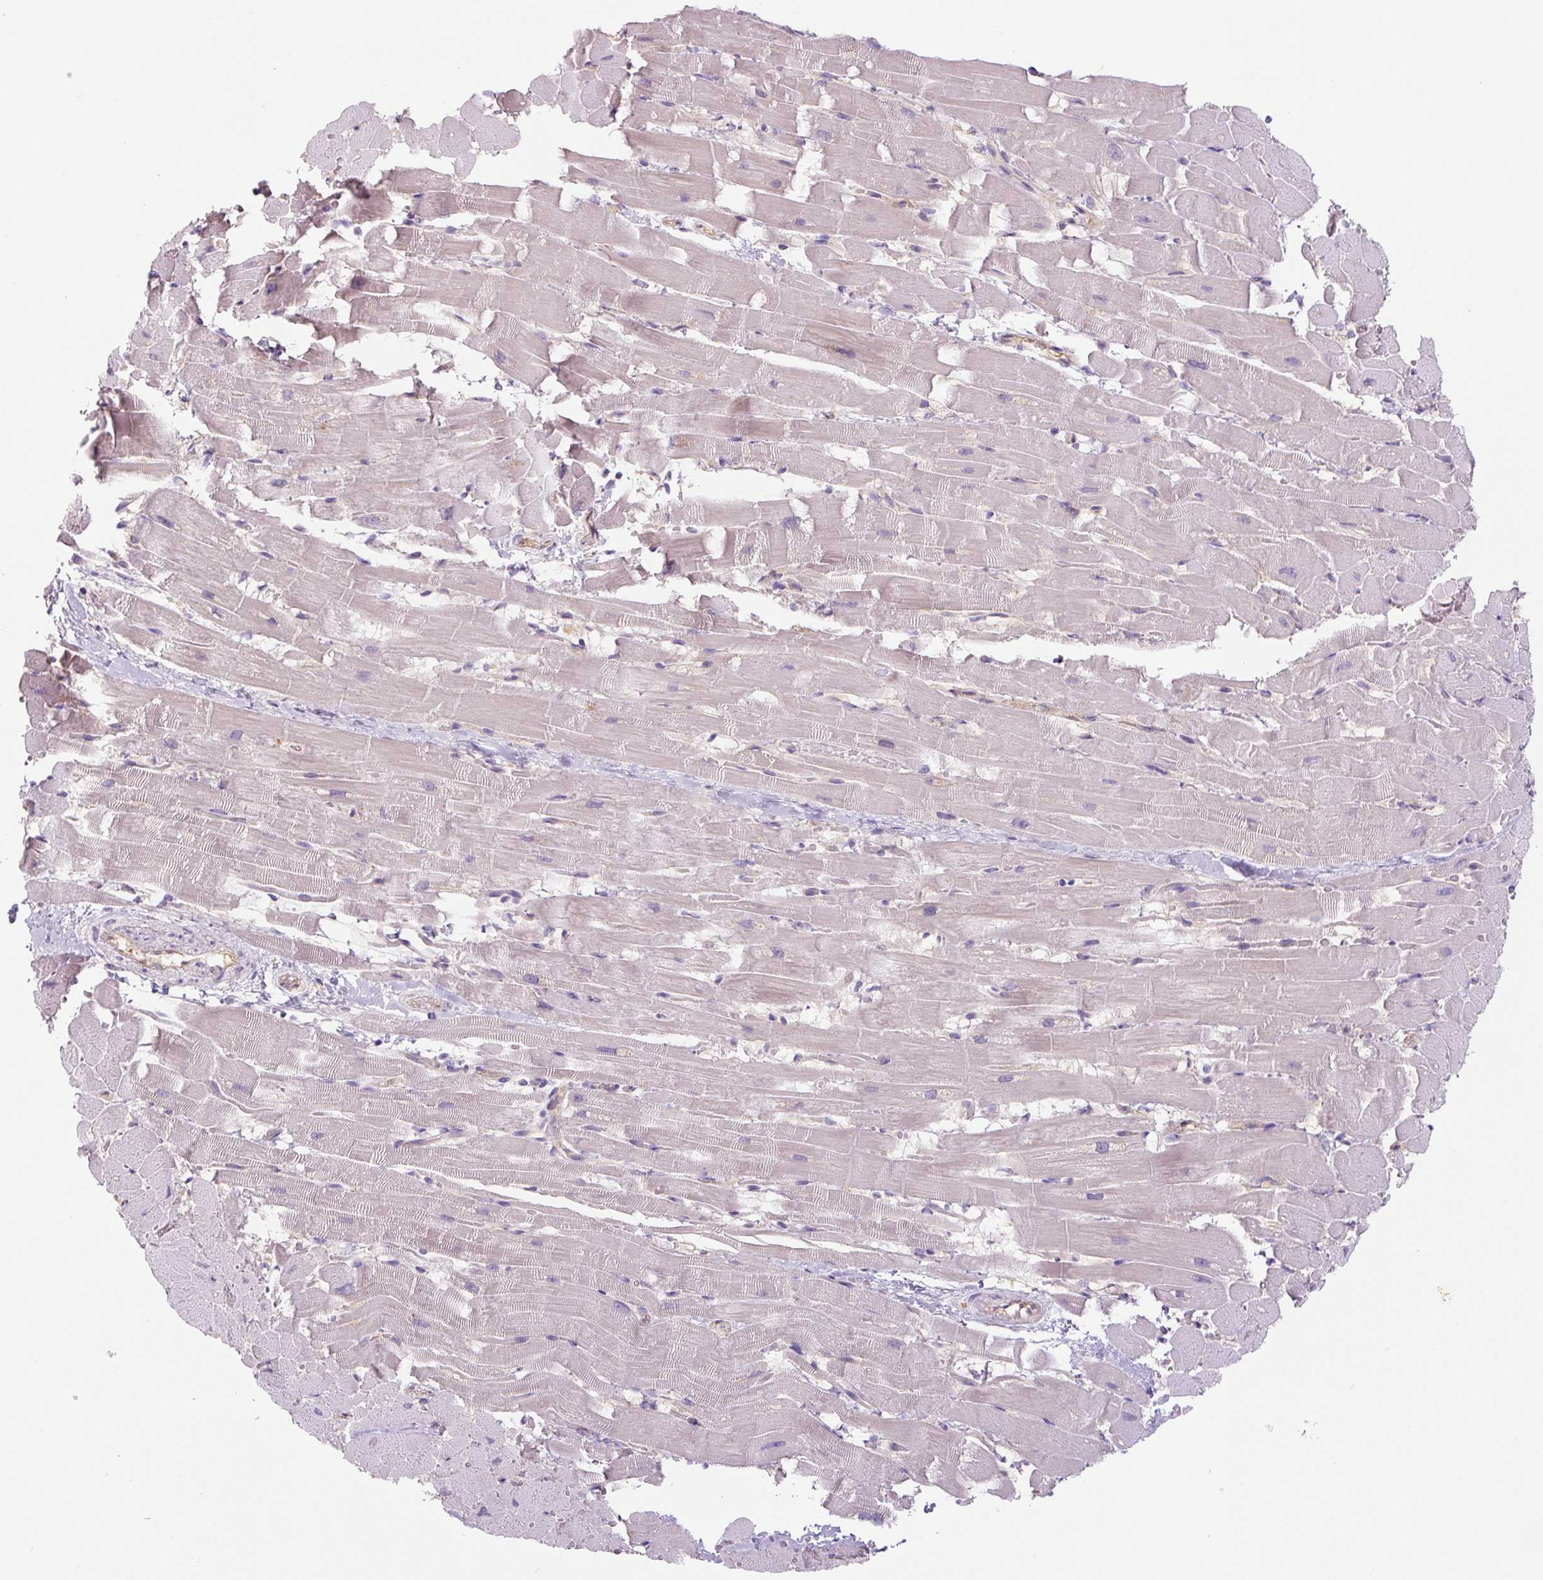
{"staining": {"intensity": "negative", "quantity": "none", "location": "none"}, "tissue": "heart muscle", "cell_type": "Cardiomyocytes", "image_type": "normal", "snomed": [{"axis": "morphology", "description": "Normal tissue, NOS"}, {"axis": "topography", "description": "Heart"}], "caption": "A high-resolution micrograph shows IHC staining of unremarkable heart muscle, which demonstrates no significant expression in cardiomyocytes. (IHC, brightfield microscopy, high magnification).", "gene": "SPSB2", "patient": {"sex": "male", "age": 37}}